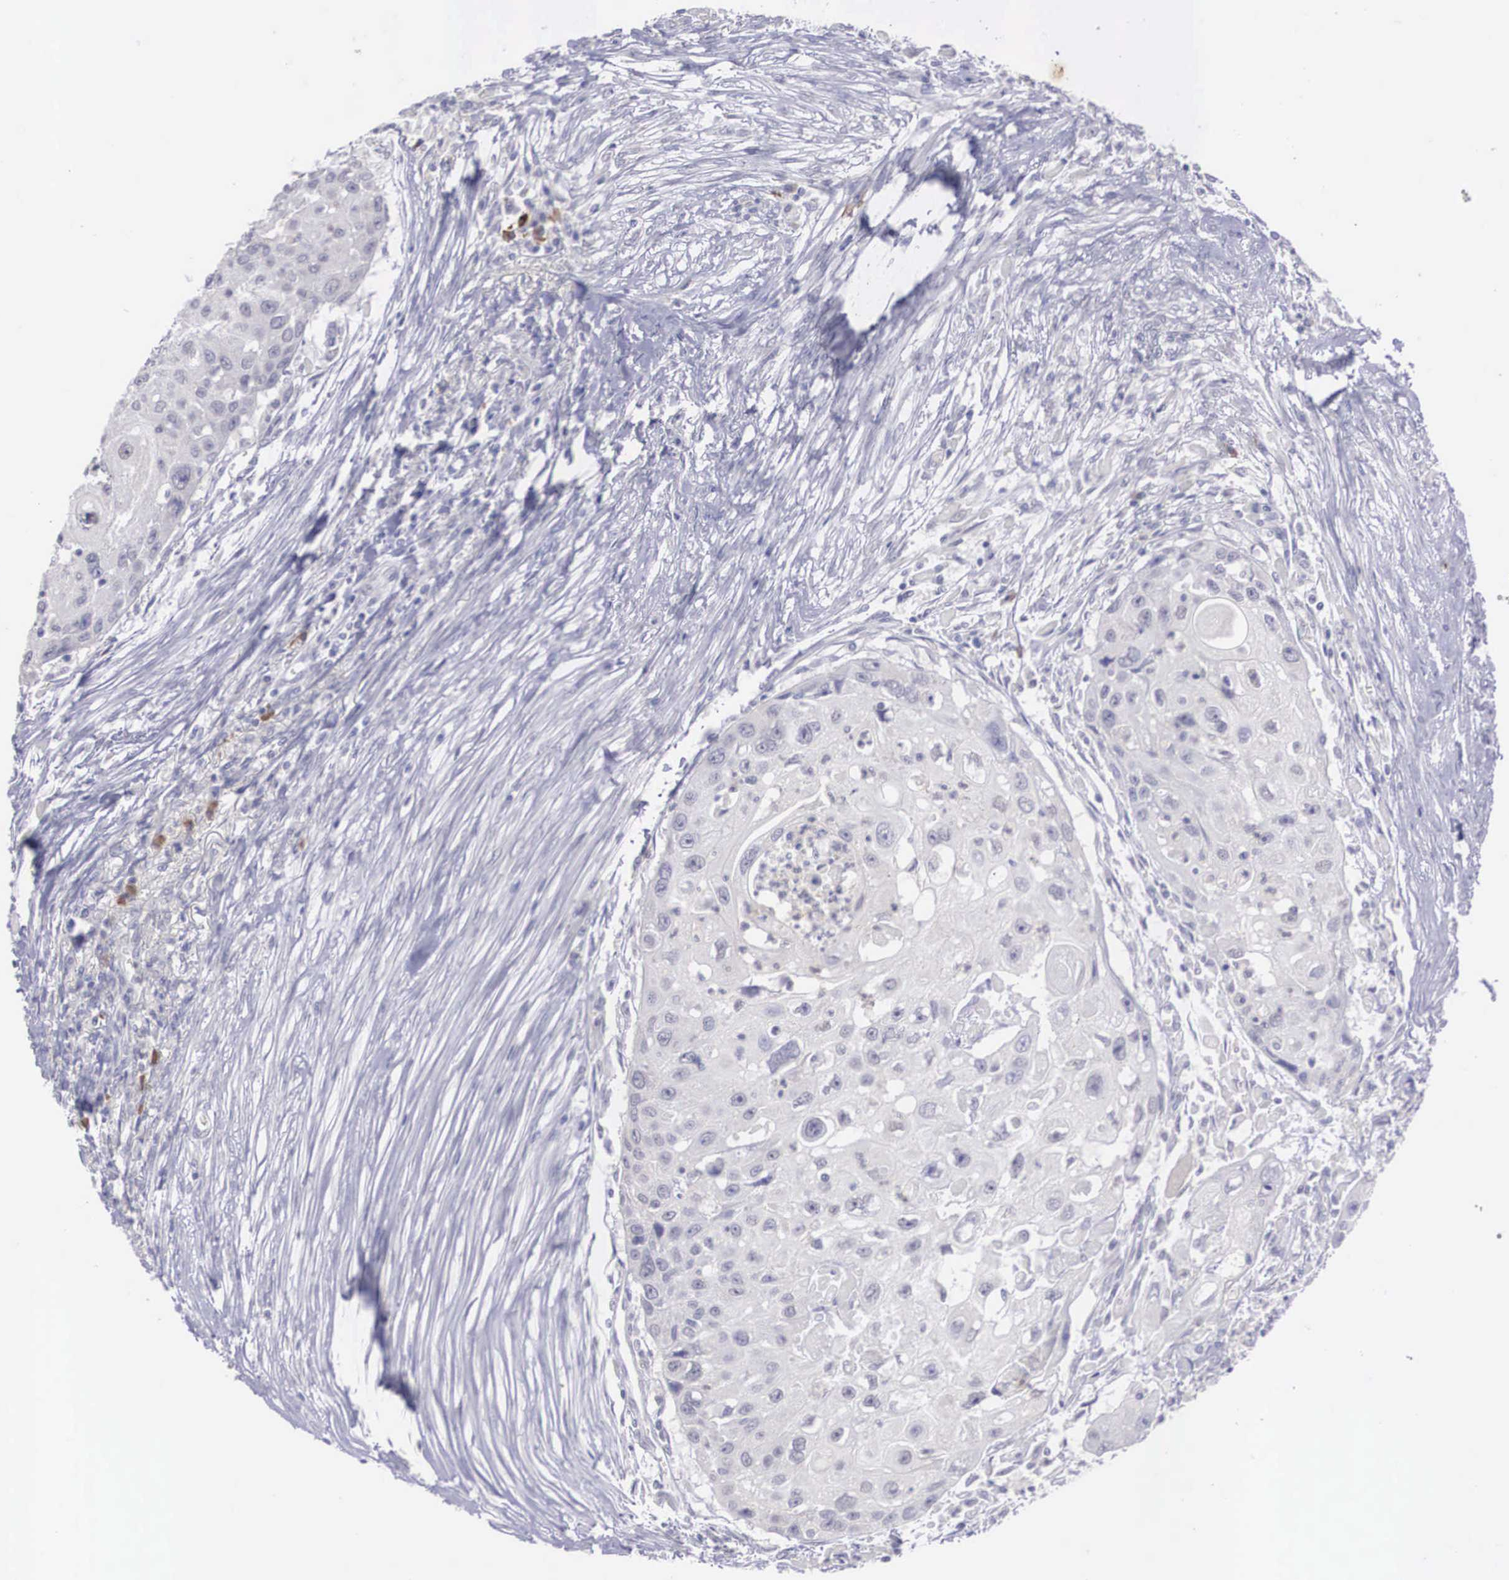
{"staining": {"intensity": "negative", "quantity": "none", "location": "none"}, "tissue": "head and neck cancer", "cell_type": "Tumor cells", "image_type": "cancer", "snomed": [{"axis": "morphology", "description": "Squamous cell carcinoma, NOS"}, {"axis": "topography", "description": "Head-Neck"}], "caption": "IHC micrograph of head and neck cancer stained for a protein (brown), which displays no staining in tumor cells.", "gene": "REPS2", "patient": {"sex": "male", "age": 64}}